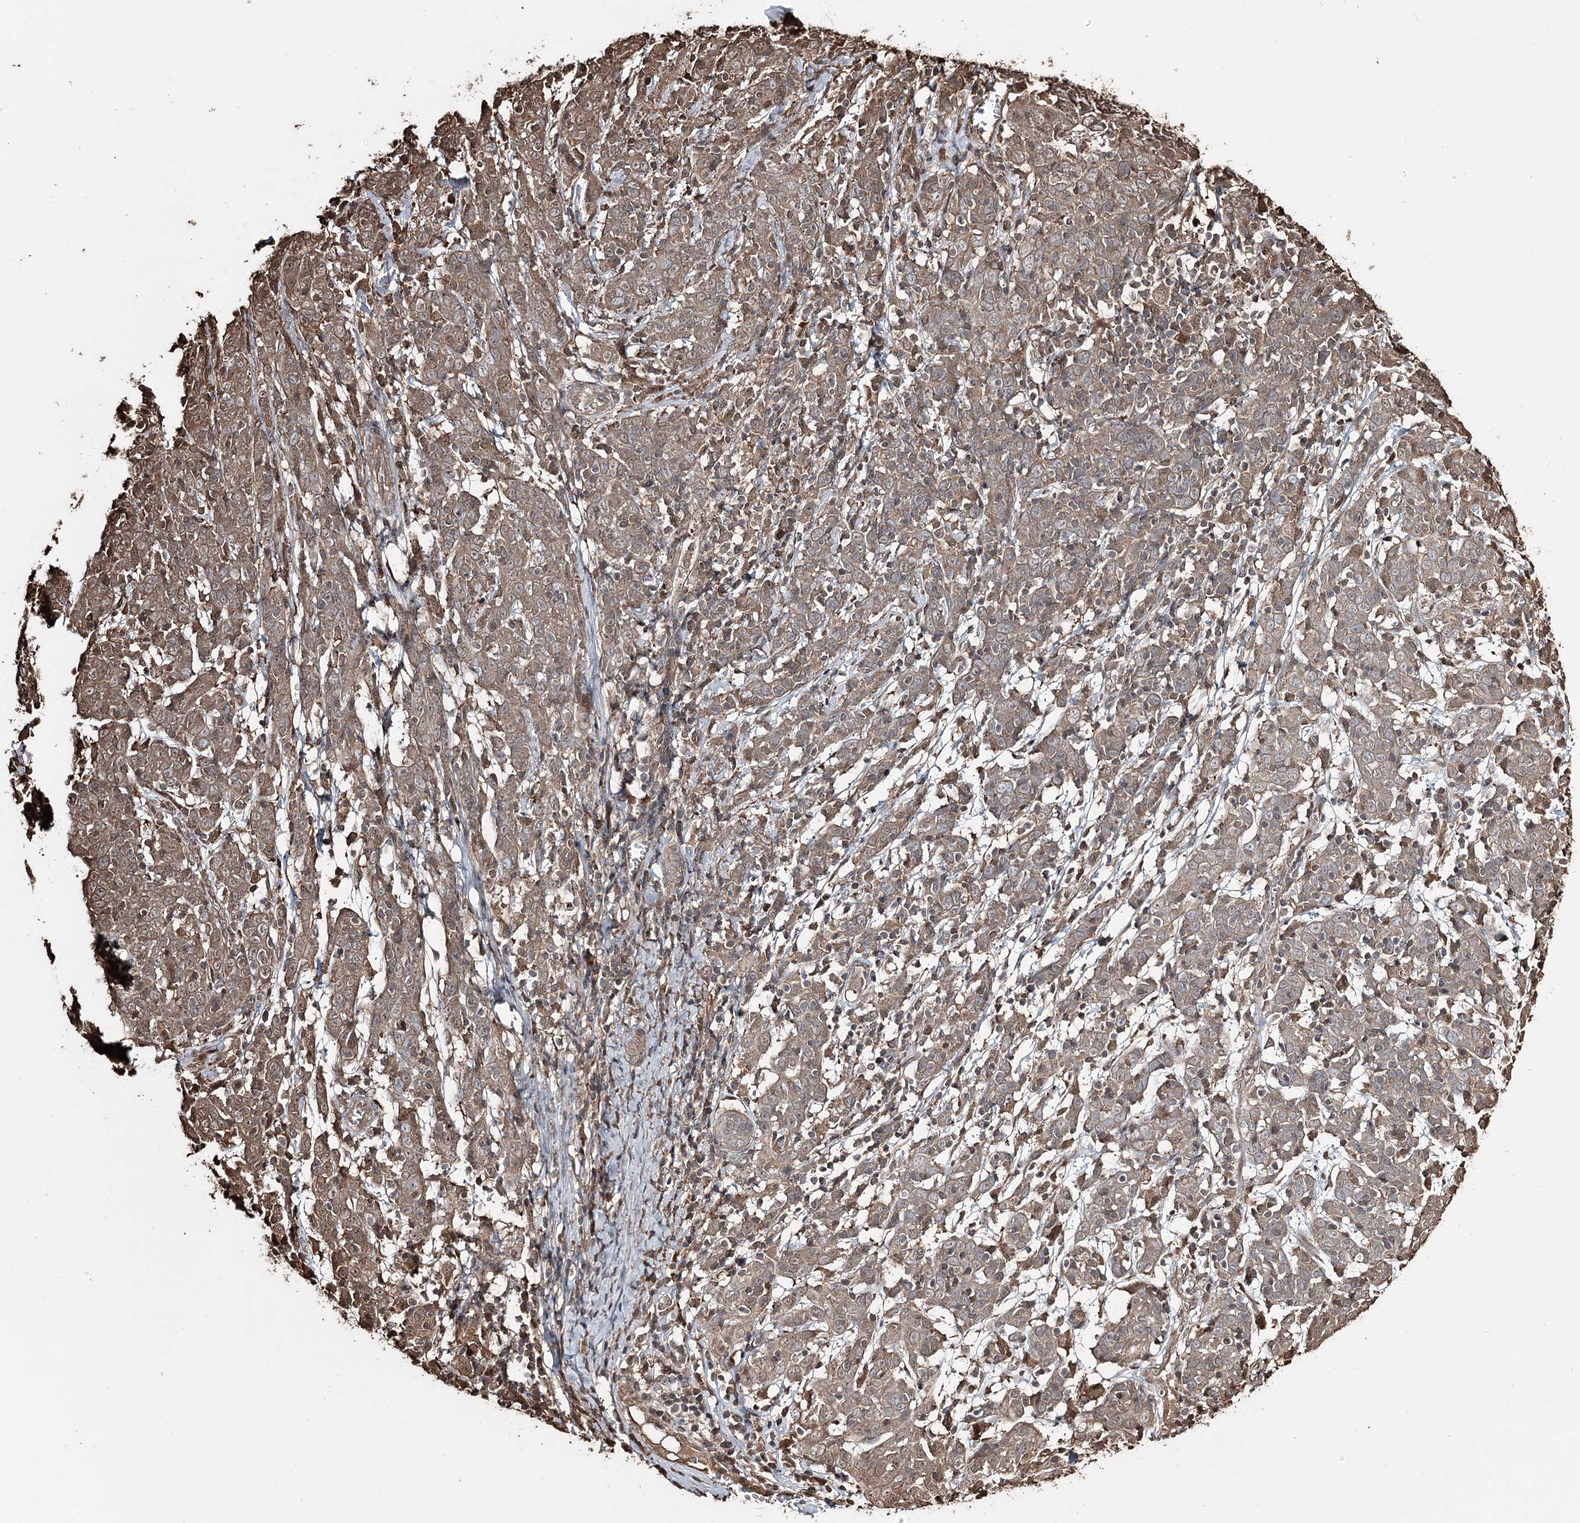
{"staining": {"intensity": "moderate", "quantity": "<25%", "location": "cytoplasmic/membranous"}, "tissue": "cervical cancer", "cell_type": "Tumor cells", "image_type": "cancer", "snomed": [{"axis": "morphology", "description": "Squamous cell carcinoma, NOS"}, {"axis": "topography", "description": "Cervix"}], "caption": "Human cervical squamous cell carcinoma stained with a protein marker shows moderate staining in tumor cells.", "gene": "PLCH1", "patient": {"sex": "female", "age": 67}}